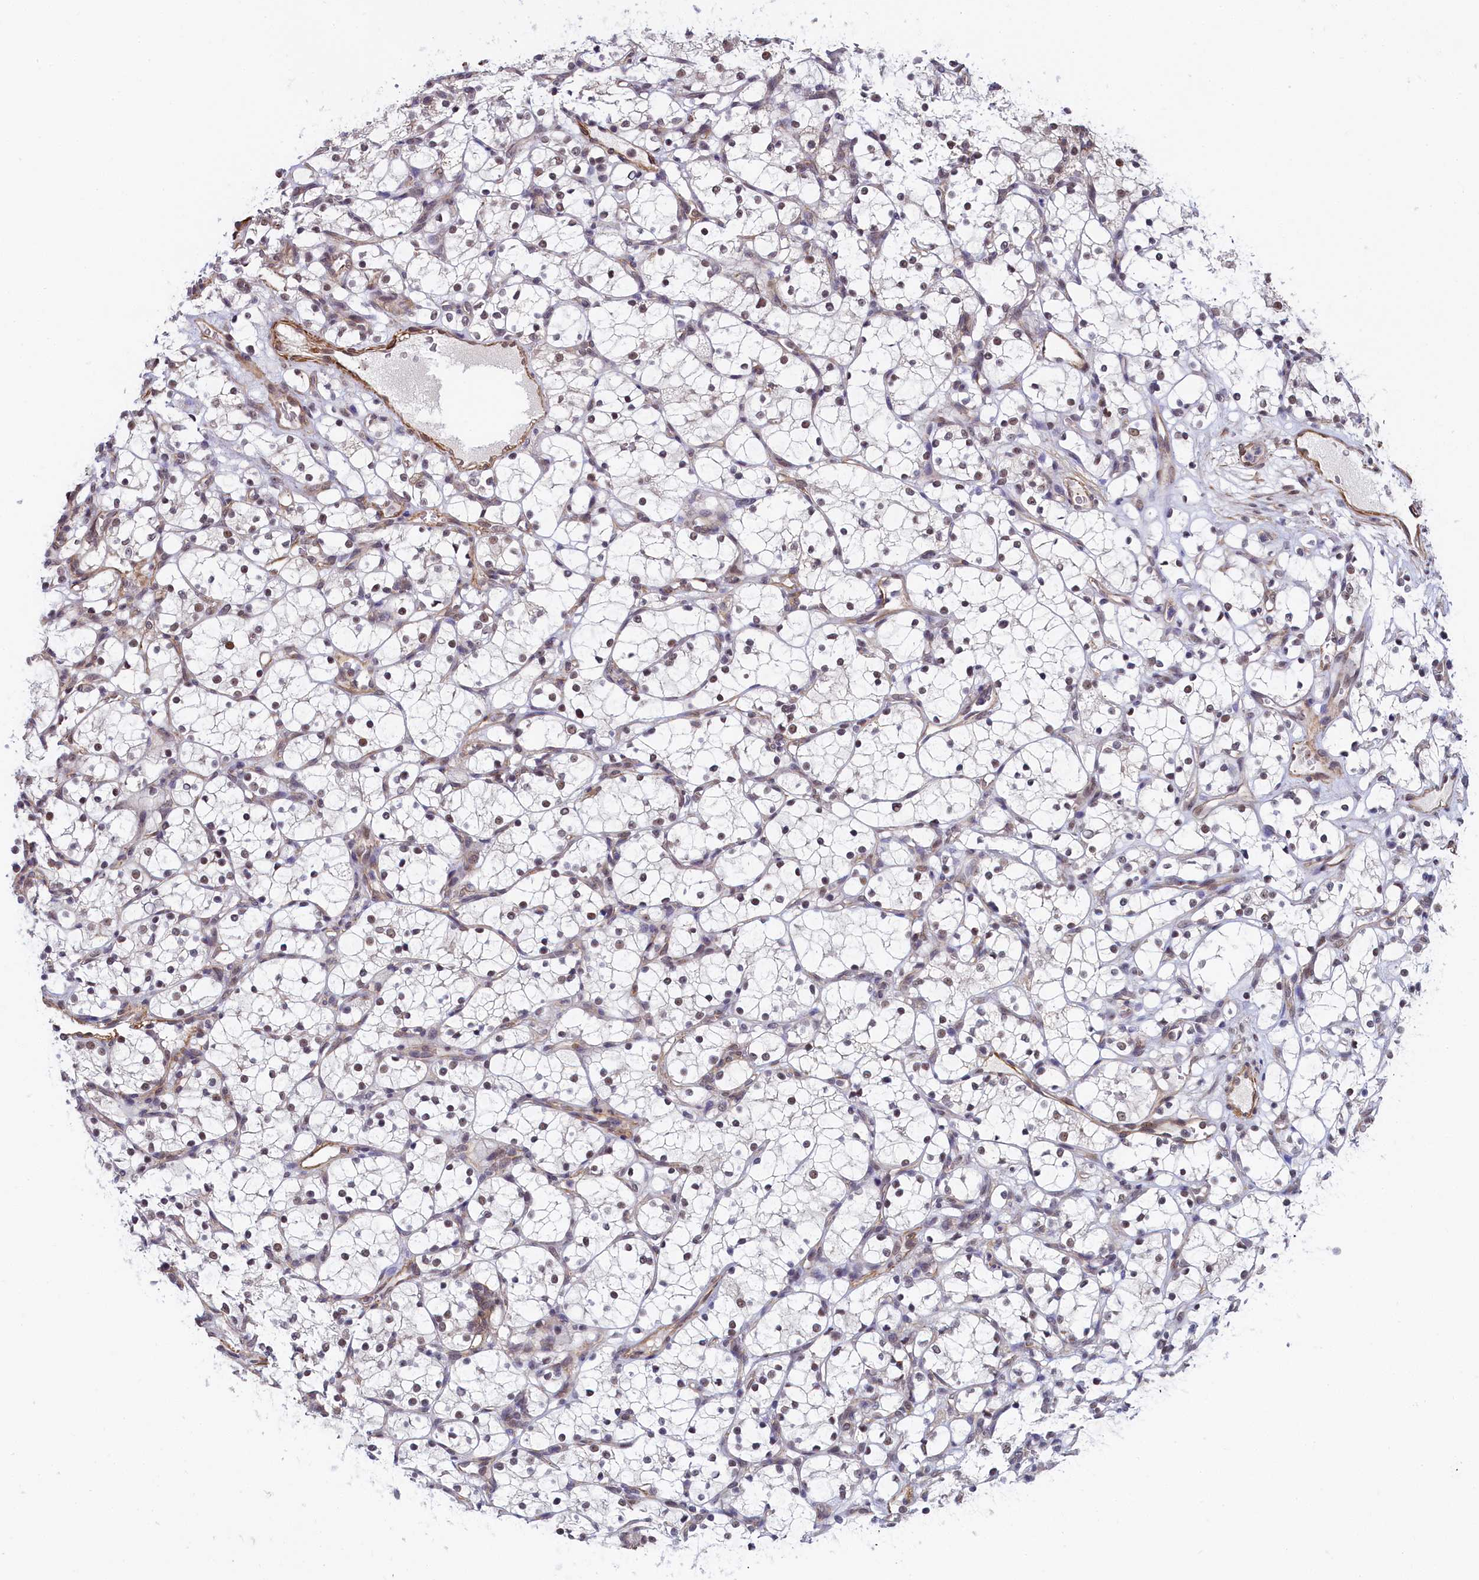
{"staining": {"intensity": "moderate", "quantity": ">75%", "location": "nuclear"}, "tissue": "renal cancer", "cell_type": "Tumor cells", "image_type": "cancer", "snomed": [{"axis": "morphology", "description": "Adenocarcinoma, NOS"}, {"axis": "topography", "description": "Kidney"}], "caption": "The immunohistochemical stain labels moderate nuclear expression in tumor cells of renal adenocarcinoma tissue.", "gene": "INTS14", "patient": {"sex": "female", "age": 69}}